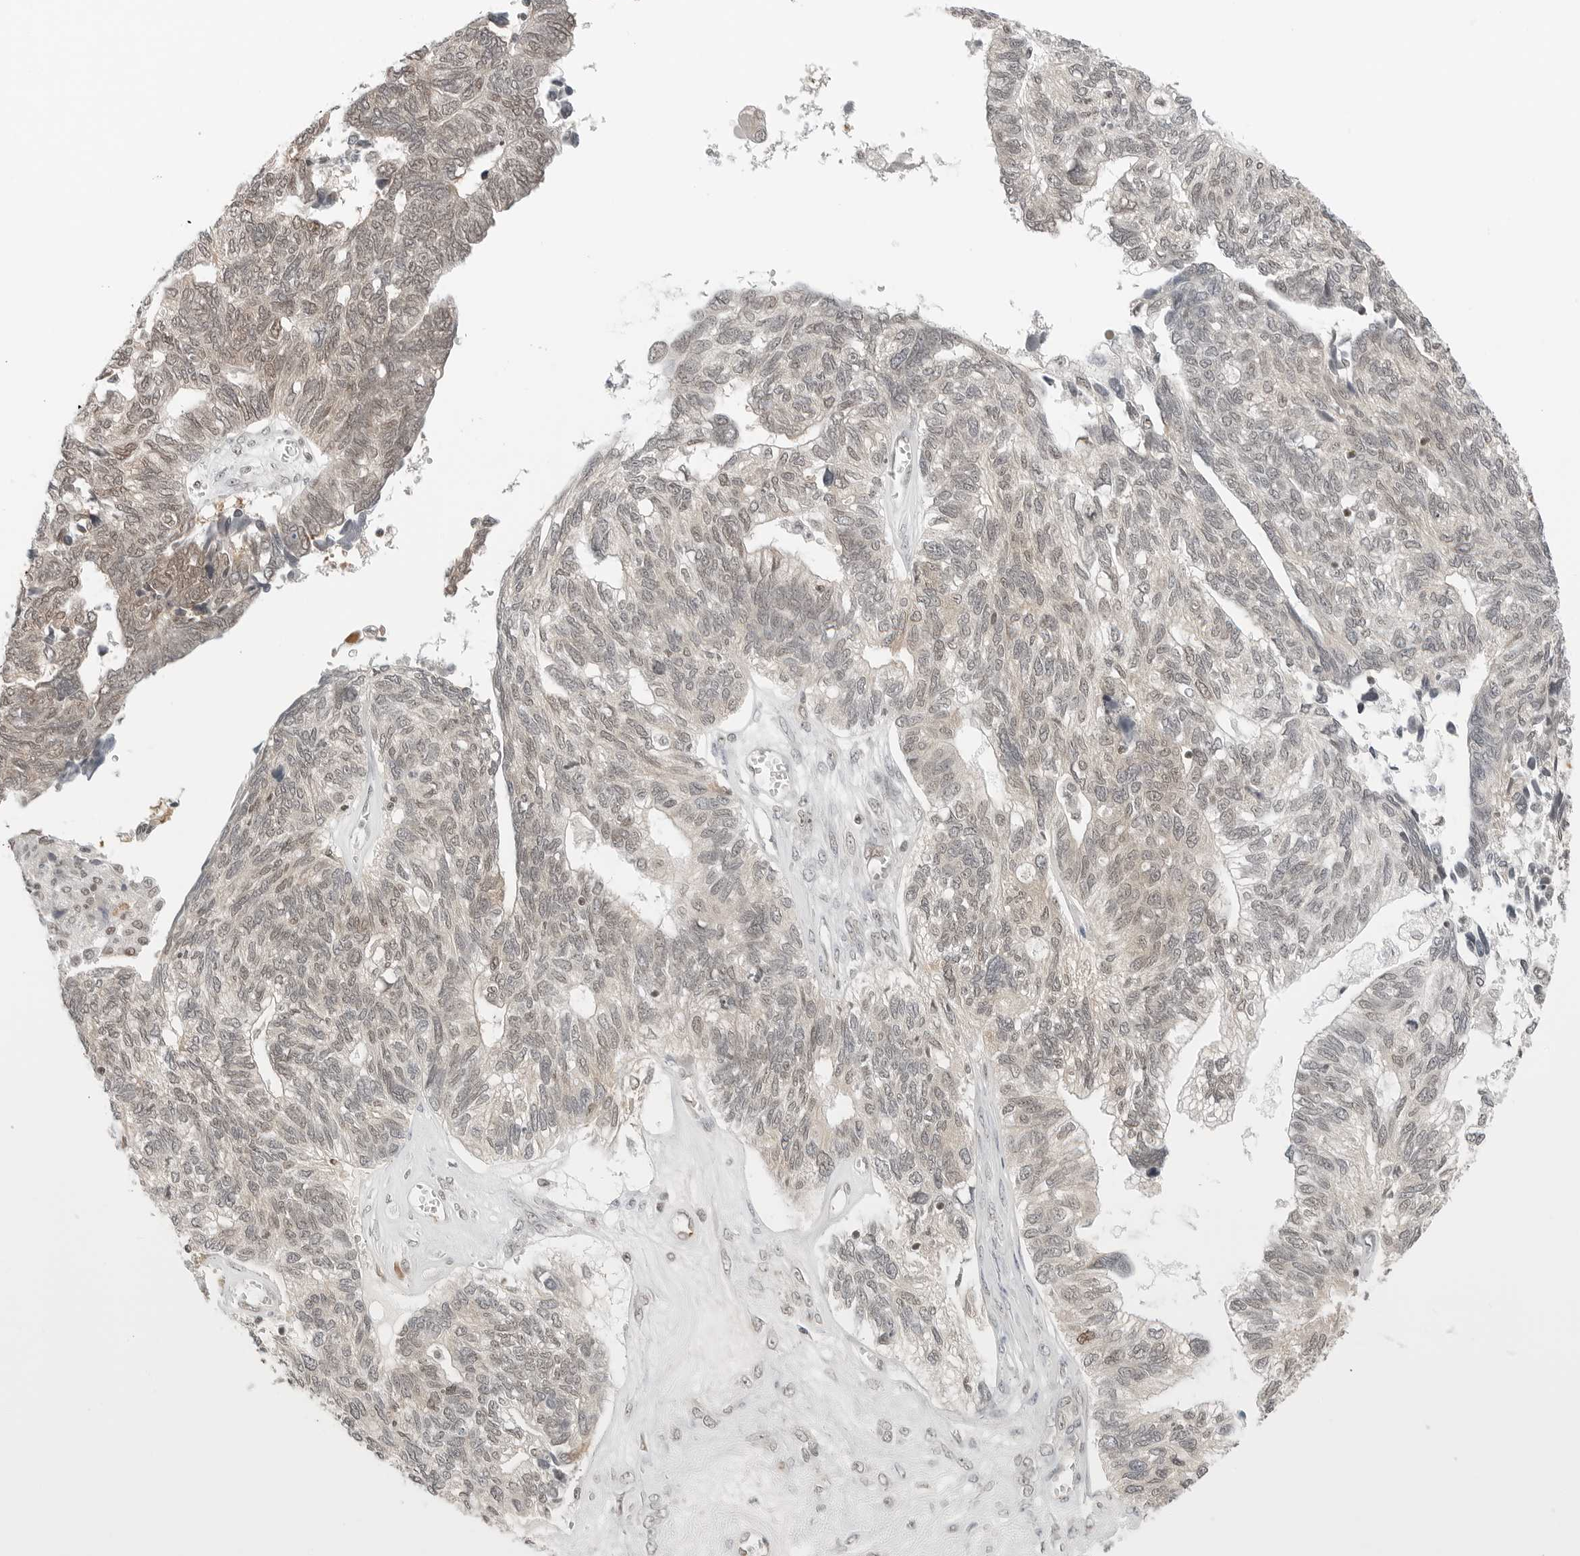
{"staining": {"intensity": "weak", "quantity": "25%-75%", "location": "nuclear"}, "tissue": "ovarian cancer", "cell_type": "Tumor cells", "image_type": "cancer", "snomed": [{"axis": "morphology", "description": "Cystadenocarcinoma, serous, NOS"}, {"axis": "topography", "description": "Ovary"}], "caption": "Immunohistochemical staining of ovarian cancer reveals low levels of weak nuclear positivity in approximately 25%-75% of tumor cells. The staining was performed using DAB, with brown indicating positive protein expression. Nuclei are stained blue with hematoxylin.", "gene": "CRTC2", "patient": {"sex": "female", "age": 79}}